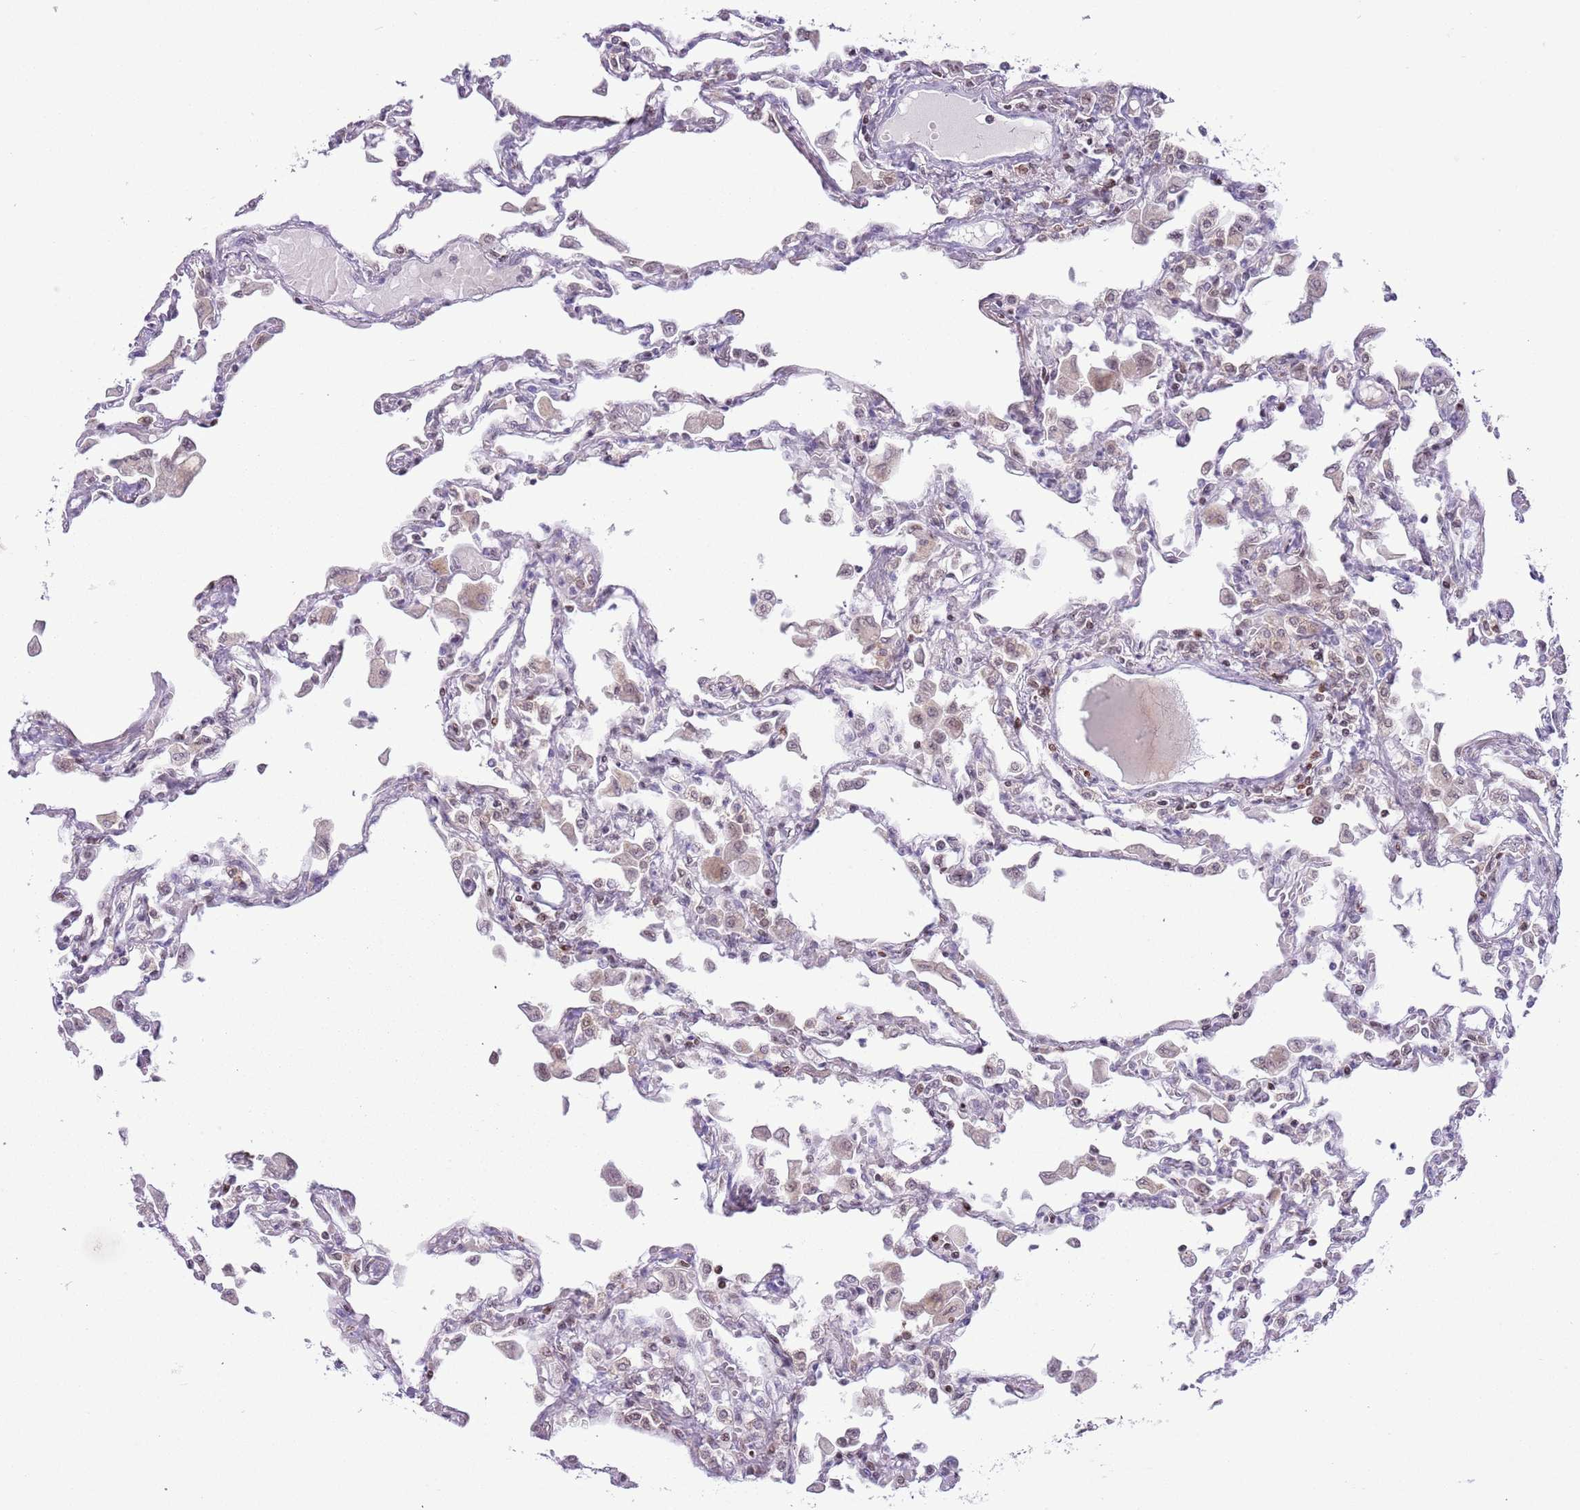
{"staining": {"intensity": "weak", "quantity": "25%-75%", "location": "nuclear"}, "tissue": "lung", "cell_type": "Alveolar cells", "image_type": "normal", "snomed": [{"axis": "morphology", "description": "Normal tissue, NOS"}, {"axis": "topography", "description": "Bronchus"}, {"axis": "topography", "description": "Lung"}], "caption": "Immunohistochemical staining of normal human lung reveals low levels of weak nuclear expression in about 25%-75% of alveolar cells. Nuclei are stained in blue.", "gene": "SELENOH", "patient": {"sex": "female", "age": 49}}